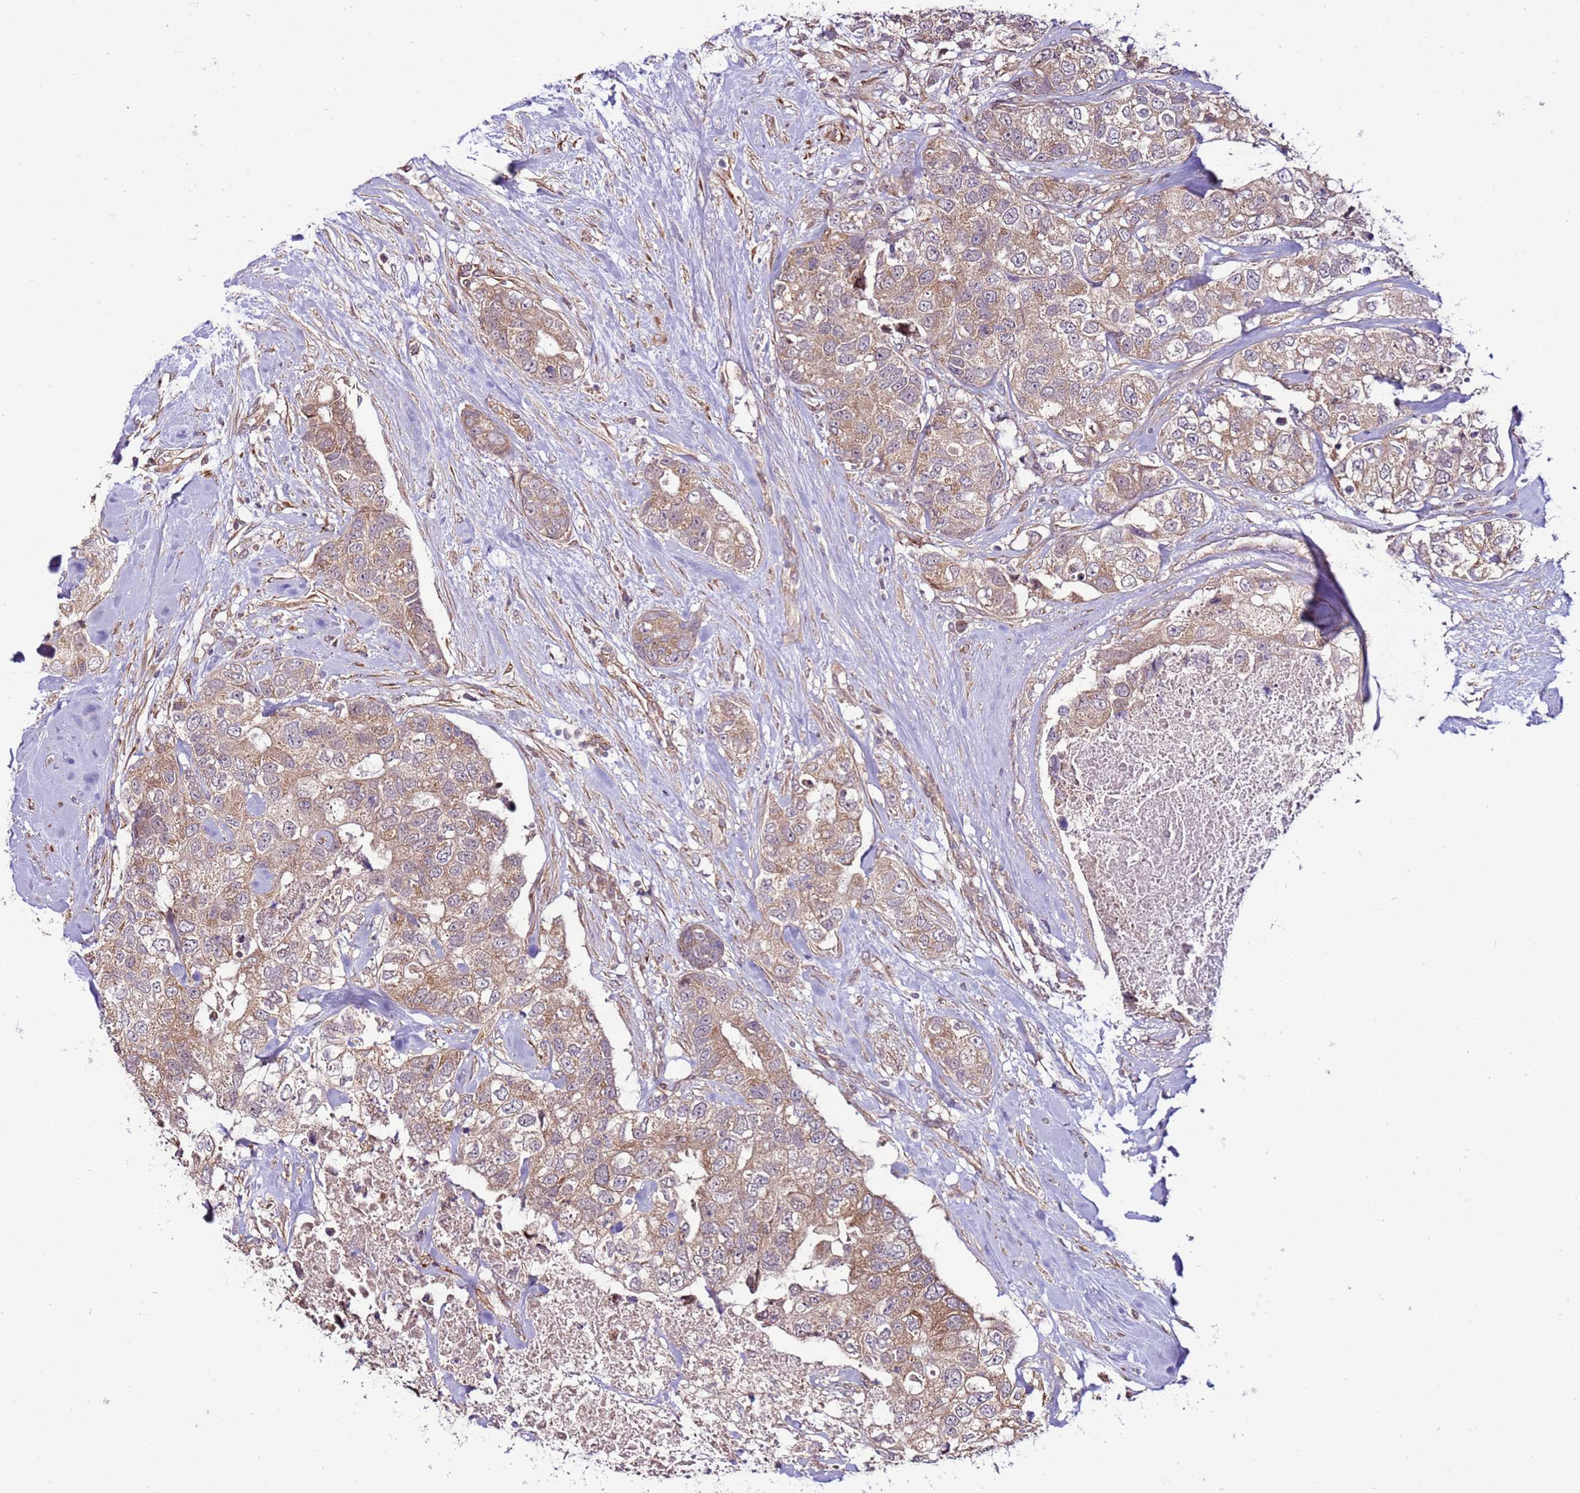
{"staining": {"intensity": "weak", "quantity": "25%-75%", "location": "cytoplasmic/membranous"}, "tissue": "breast cancer", "cell_type": "Tumor cells", "image_type": "cancer", "snomed": [{"axis": "morphology", "description": "Duct carcinoma"}, {"axis": "topography", "description": "Breast"}], "caption": "Tumor cells display low levels of weak cytoplasmic/membranous positivity in approximately 25%-75% of cells in breast infiltrating ductal carcinoma.", "gene": "SCARA3", "patient": {"sex": "female", "age": 62}}